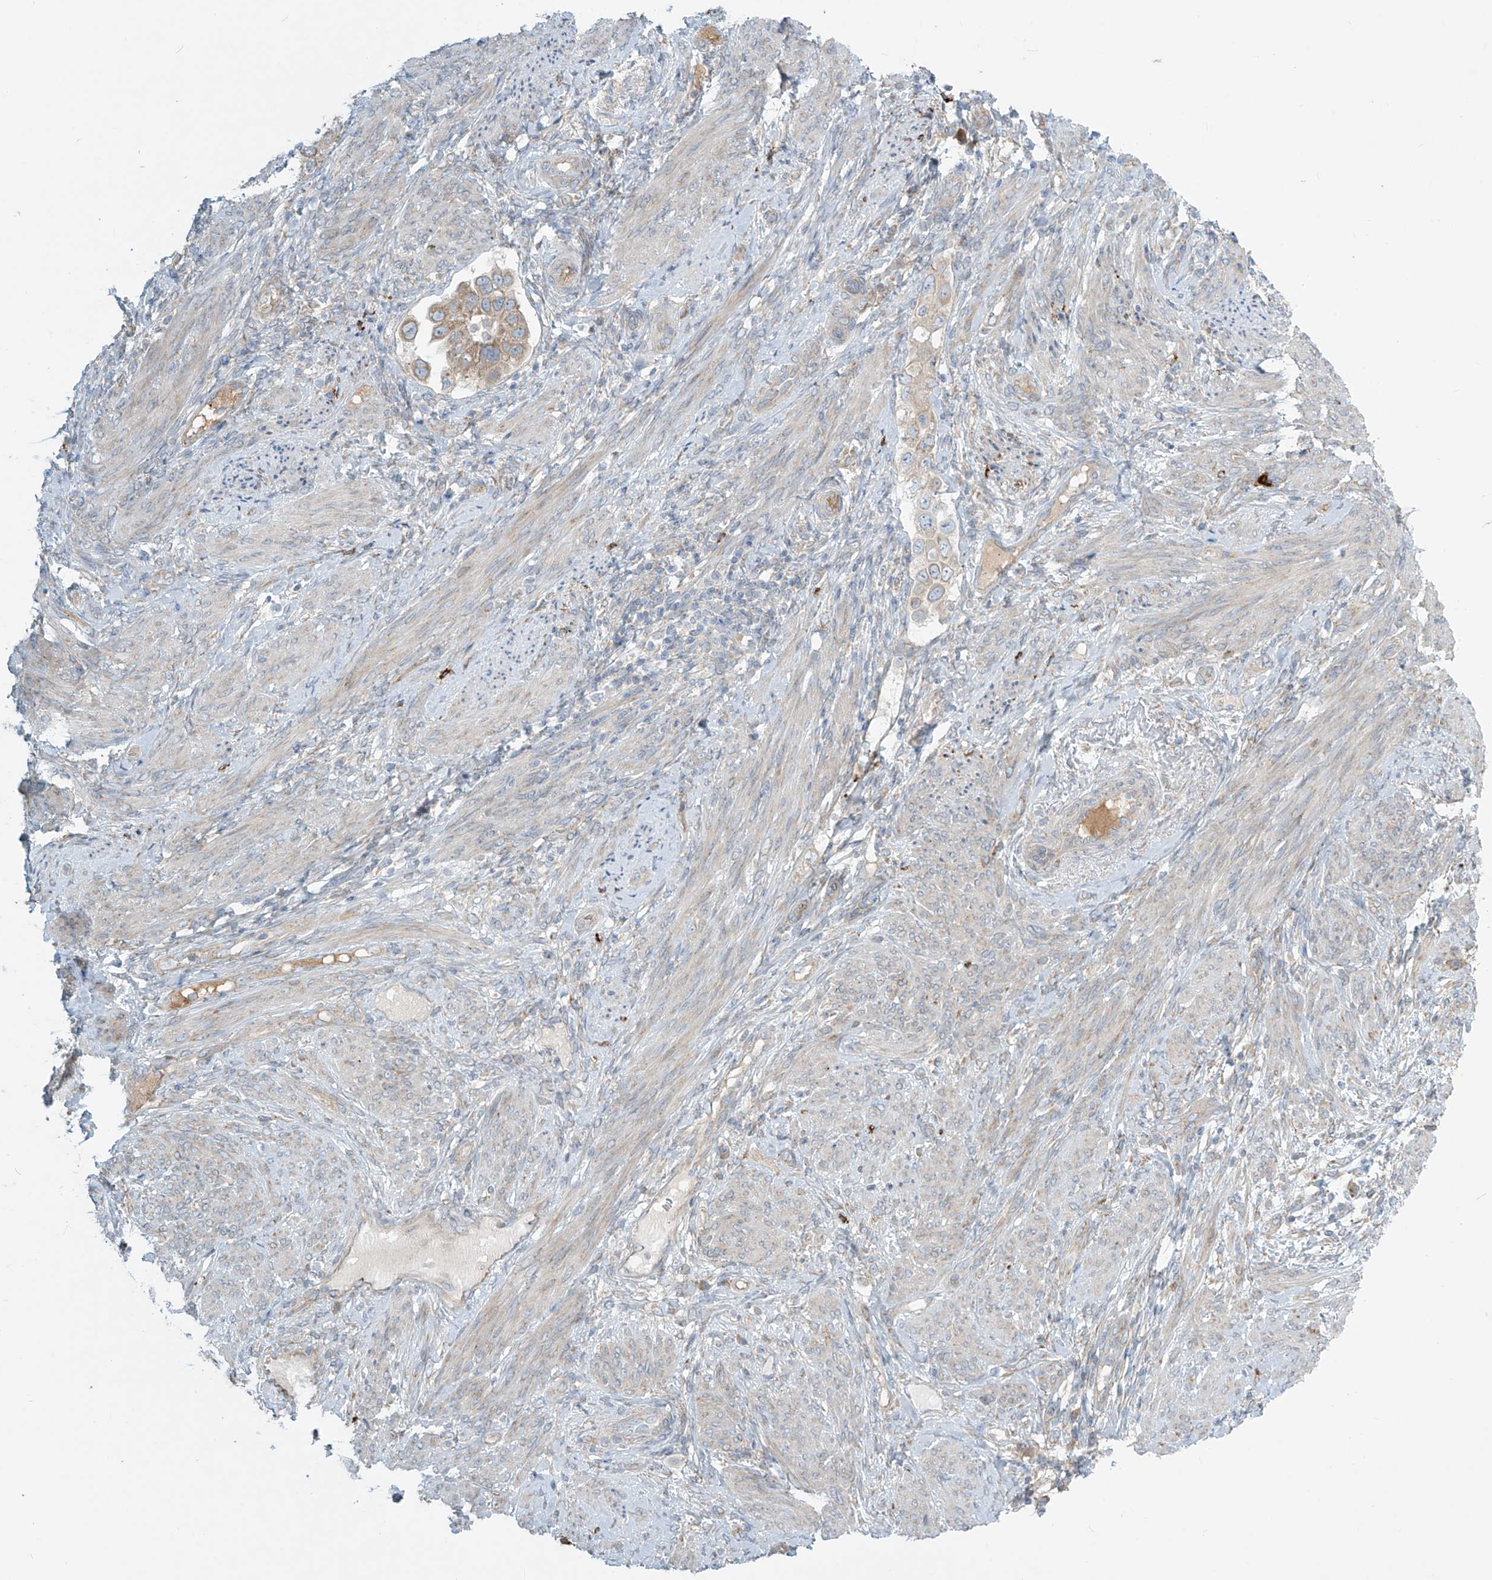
{"staining": {"intensity": "moderate", "quantity": ">75%", "location": "cytoplasmic/membranous"}, "tissue": "endometrial cancer", "cell_type": "Tumor cells", "image_type": "cancer", "snomed": [{"axis": "morphology", "description": "Adenocarcinoma, NOS"}, {"axis": "topography", "description": "Endometrium"}], "caption": "IHC of endometrial cancer (adenocarcinoma) demonstrates medium levels of moderate cytoplasmic/membranous positivity in approximately >75% of tumor cells. The staining was performed using DAB (3,3'-diaminobenzidine), with brown indicating positive protein expression. Nuclei are stained blue with hematoxylin.", "gene": "LZTS3", "patient": {"sex": "female", "age": 85}}